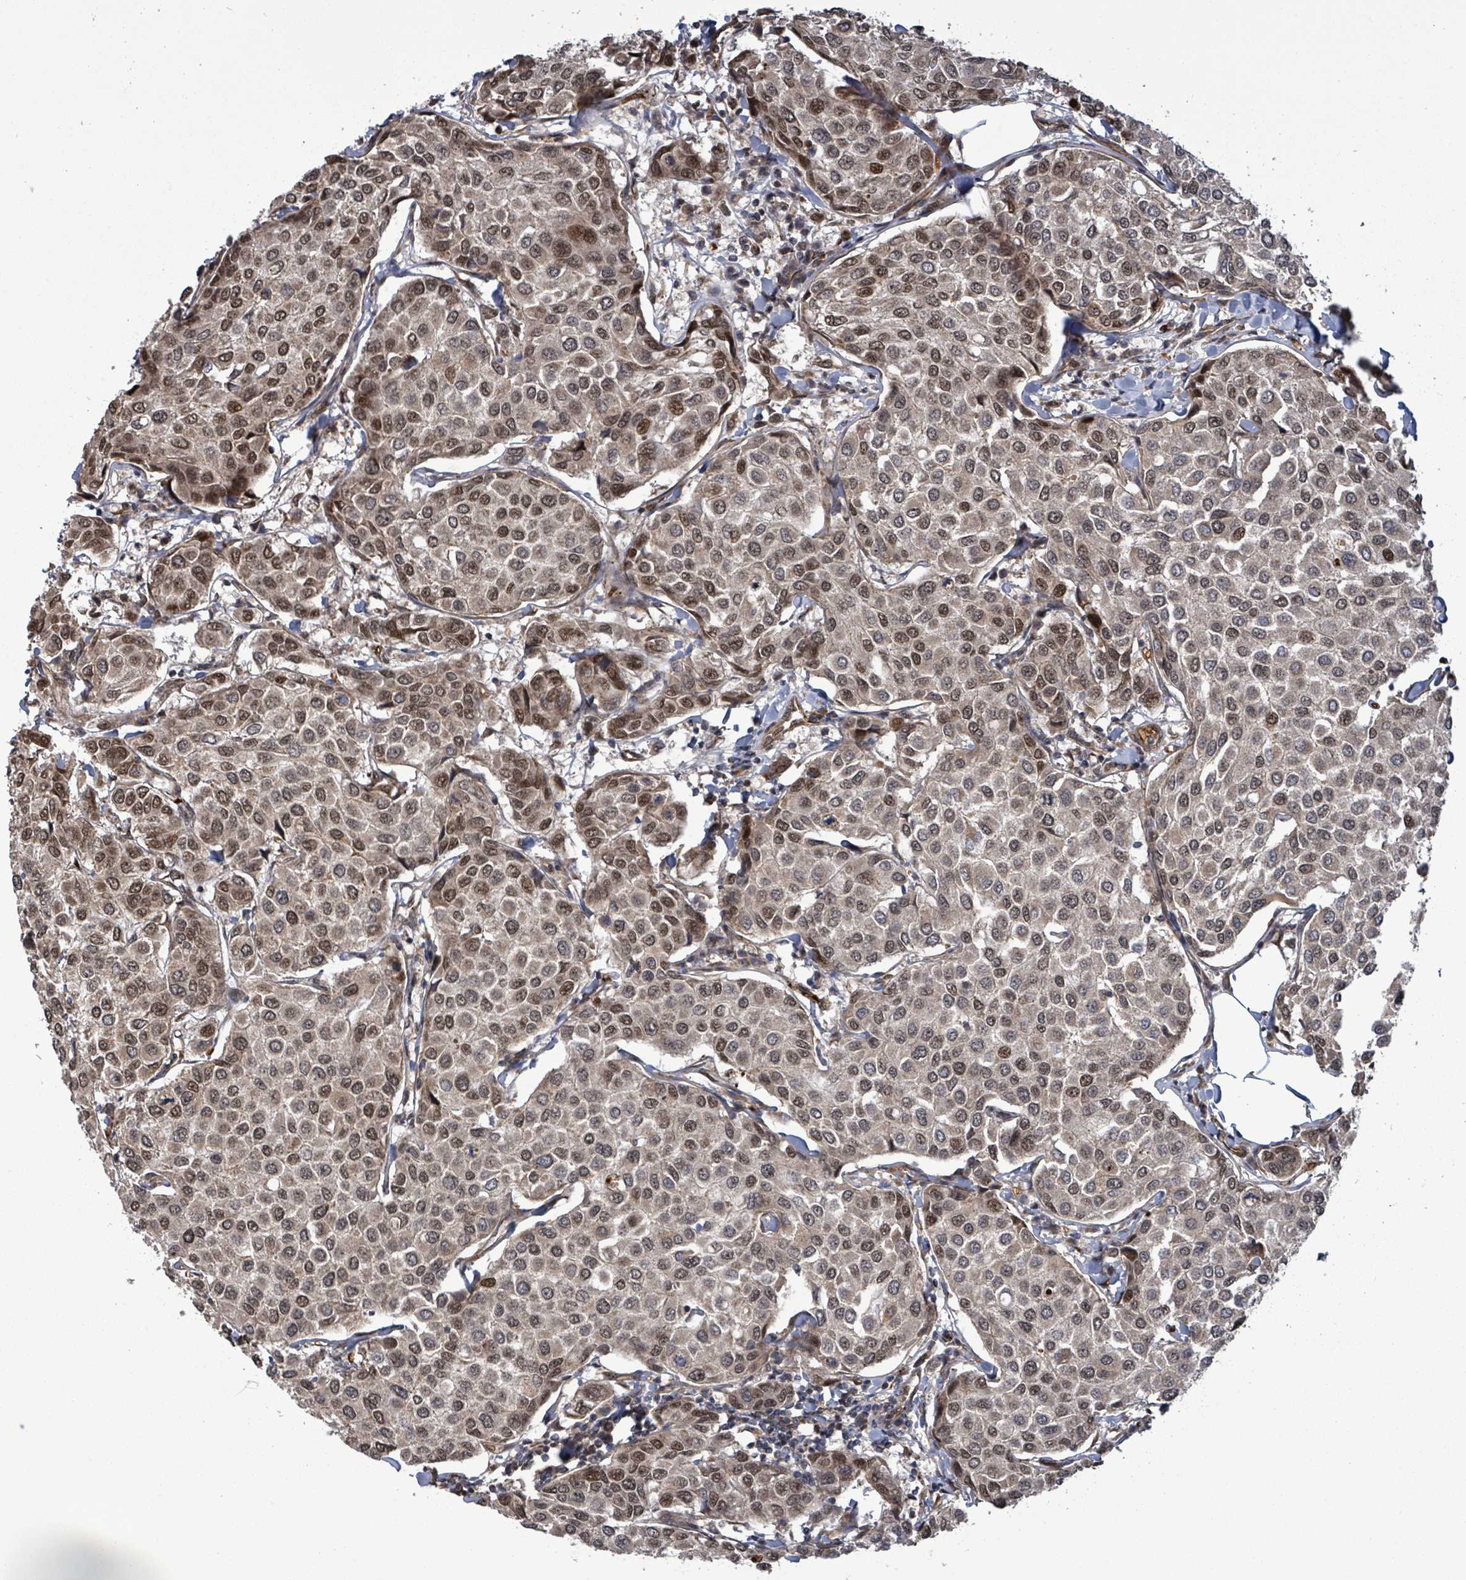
{"staining": {"intensity": "moderate", "quantity": "25%-75%", "location": "nuclear"}, "tissue": "breast cancer", "cell_type": "Tumor cells", "image_type": "cancer", "snomed": [{"axis": "morphology", "description": "Duct carcinoma"}, {"axis": "topography", "description": "Breast"}], "caption": "Immunohistochemistry photomicrograph of human breast cancer (infiltrating ductal carcinoma) stained for a protein (brown), which displays medium levels of moderate nuclear positivity in approximately 25%-75% of tumor cells.", "gene": "PATZ1", "patient": {"sex": "female", "age": 55}}